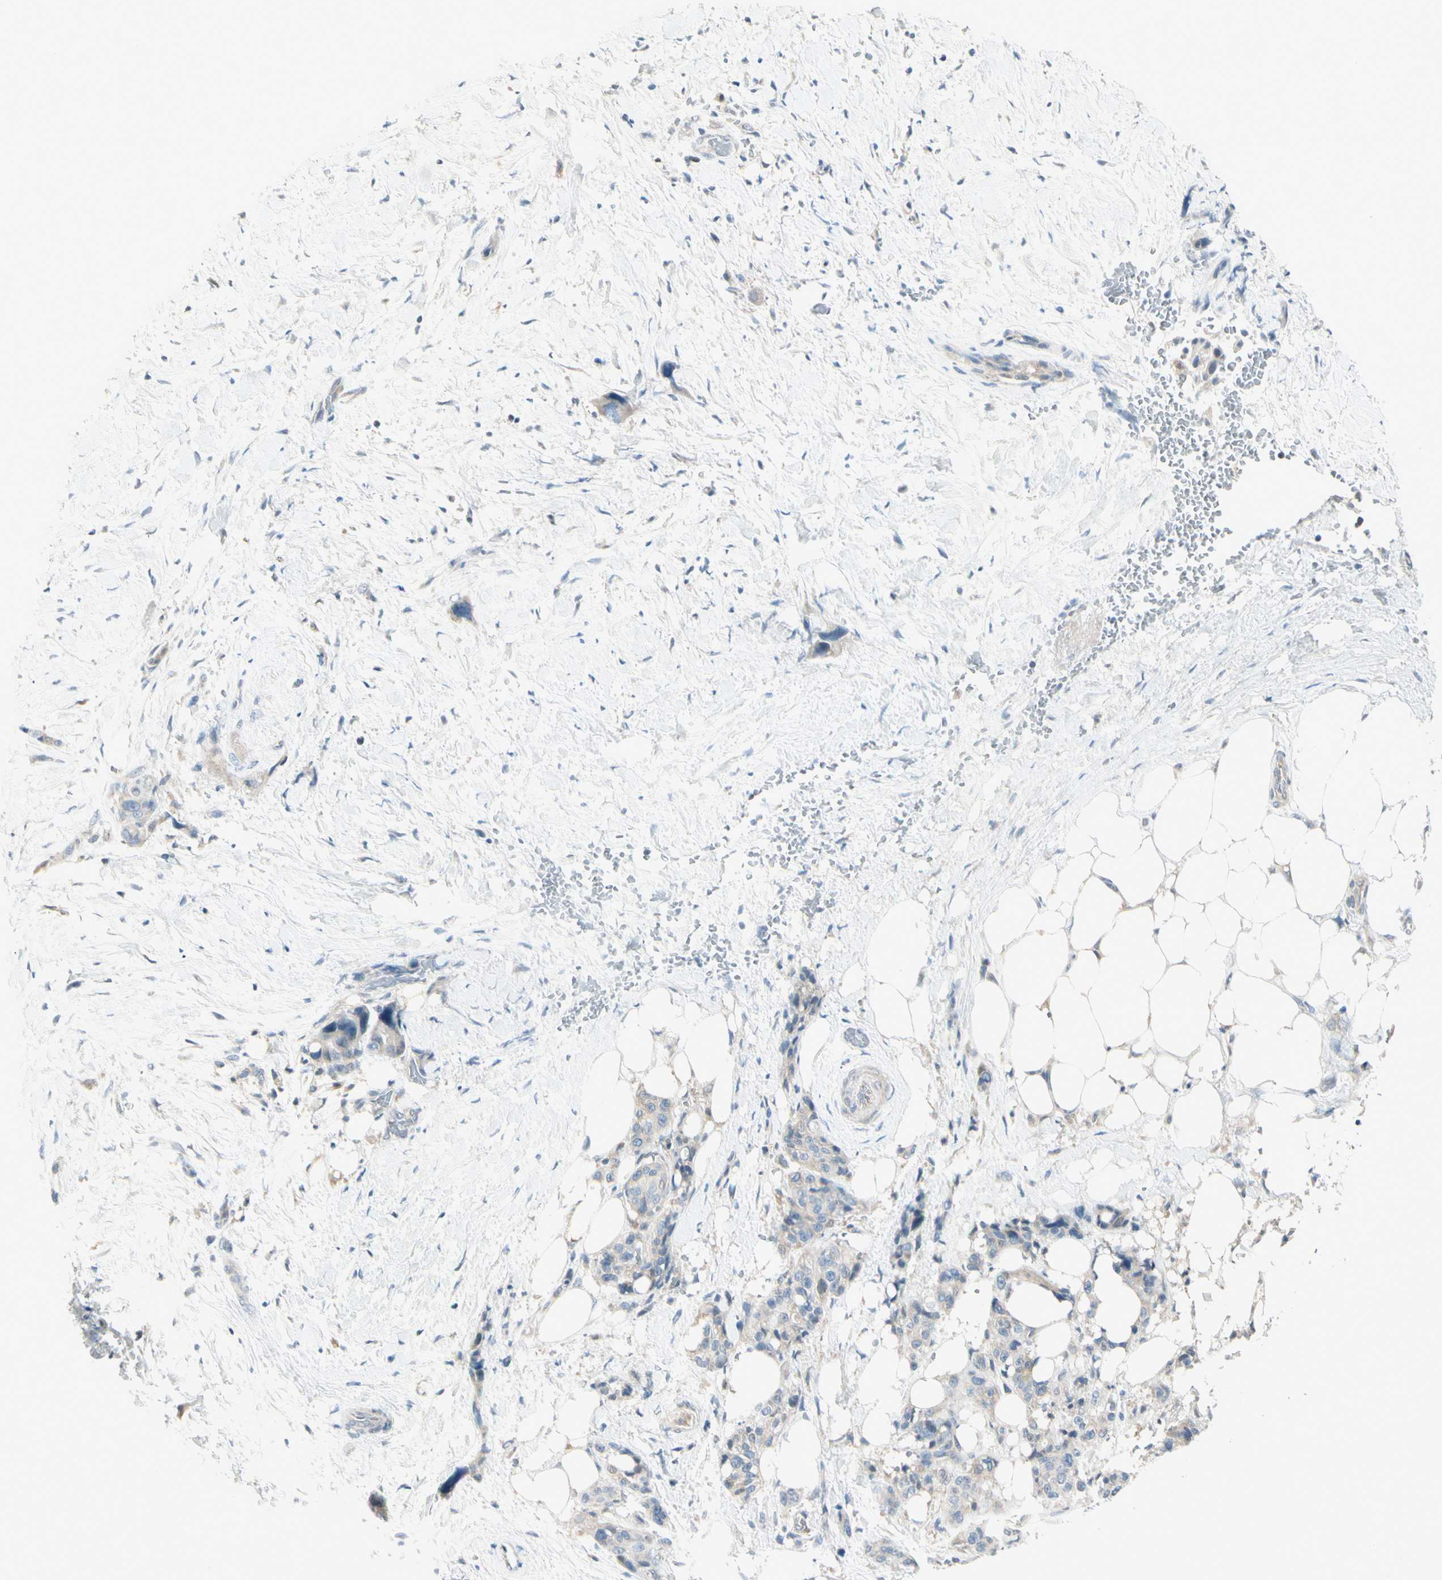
{"staining": {"intensity": "negative", "quantity": "none", "location": "none"}, "tissue": "pancreatic cancer", "cell_type": "Tumor cells", "image_type": "cancer", "snomed": [{"axis": "morphology", "description": "Adenocarcinoma, NOS"}, {"axis": "topography", "description": "Pancreas"}], "caption": "DAB immunohistochemical staining of human pancreatic cancer displays no significant staining in tumor cells. (DAB (3,3'-diaminobenzidine) immunohistochemistry with hematoxylin counter stain).", "gene": "CYP2E1", "patient": {"sex": "male", "age": 46}}